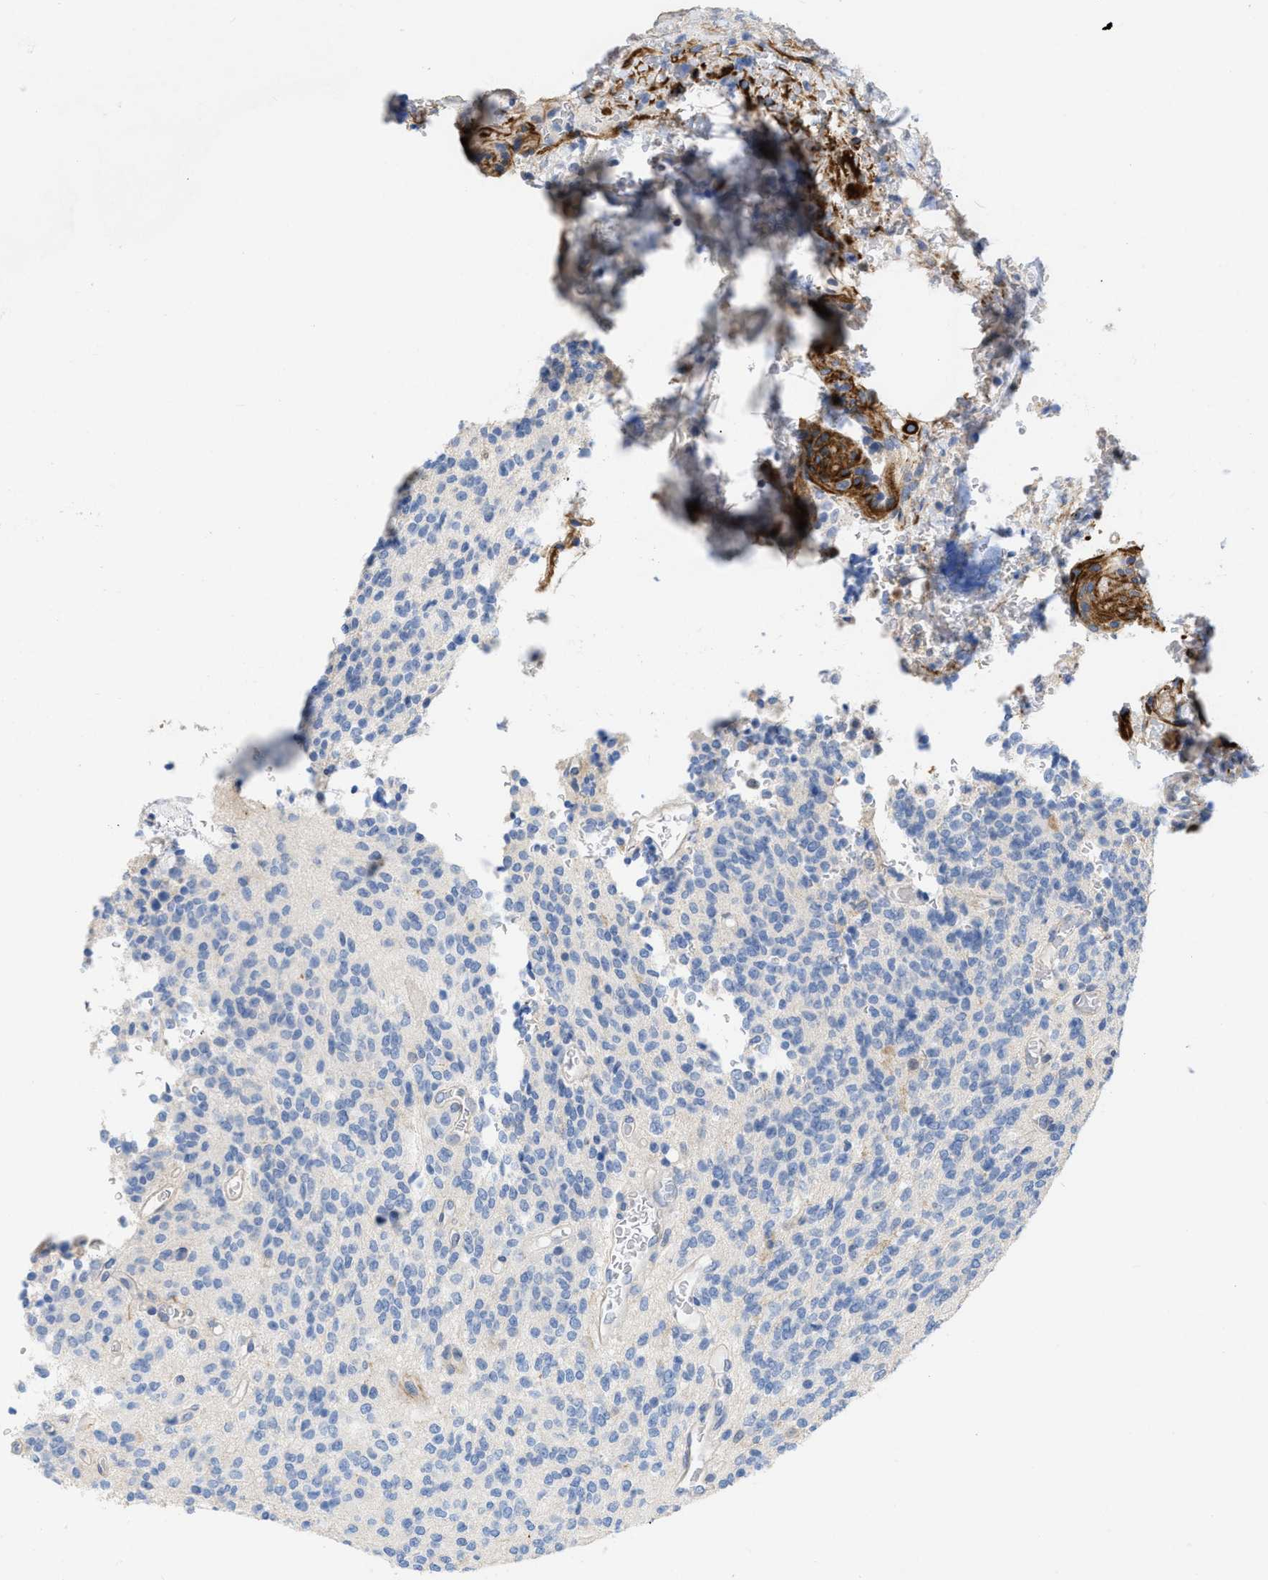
{"staining": {"intensity": "negative", "quantity": "none", "location": "none"}, "tissue": "glioma", "cell_type": "Tumor cells", "image_type": "cancer", "snomed": [{"axis": "morphology", "description": "Glioma, malignant, High grade"}, {"axis": "topography", "description": "Brain"}], "caption": "Immunohistochemical staining of malignant glioma (high-grade) exhibits no significant staining in tumor cells.", "gene": "TMEM131", "patient": {"sex": "male", "age": 34}}